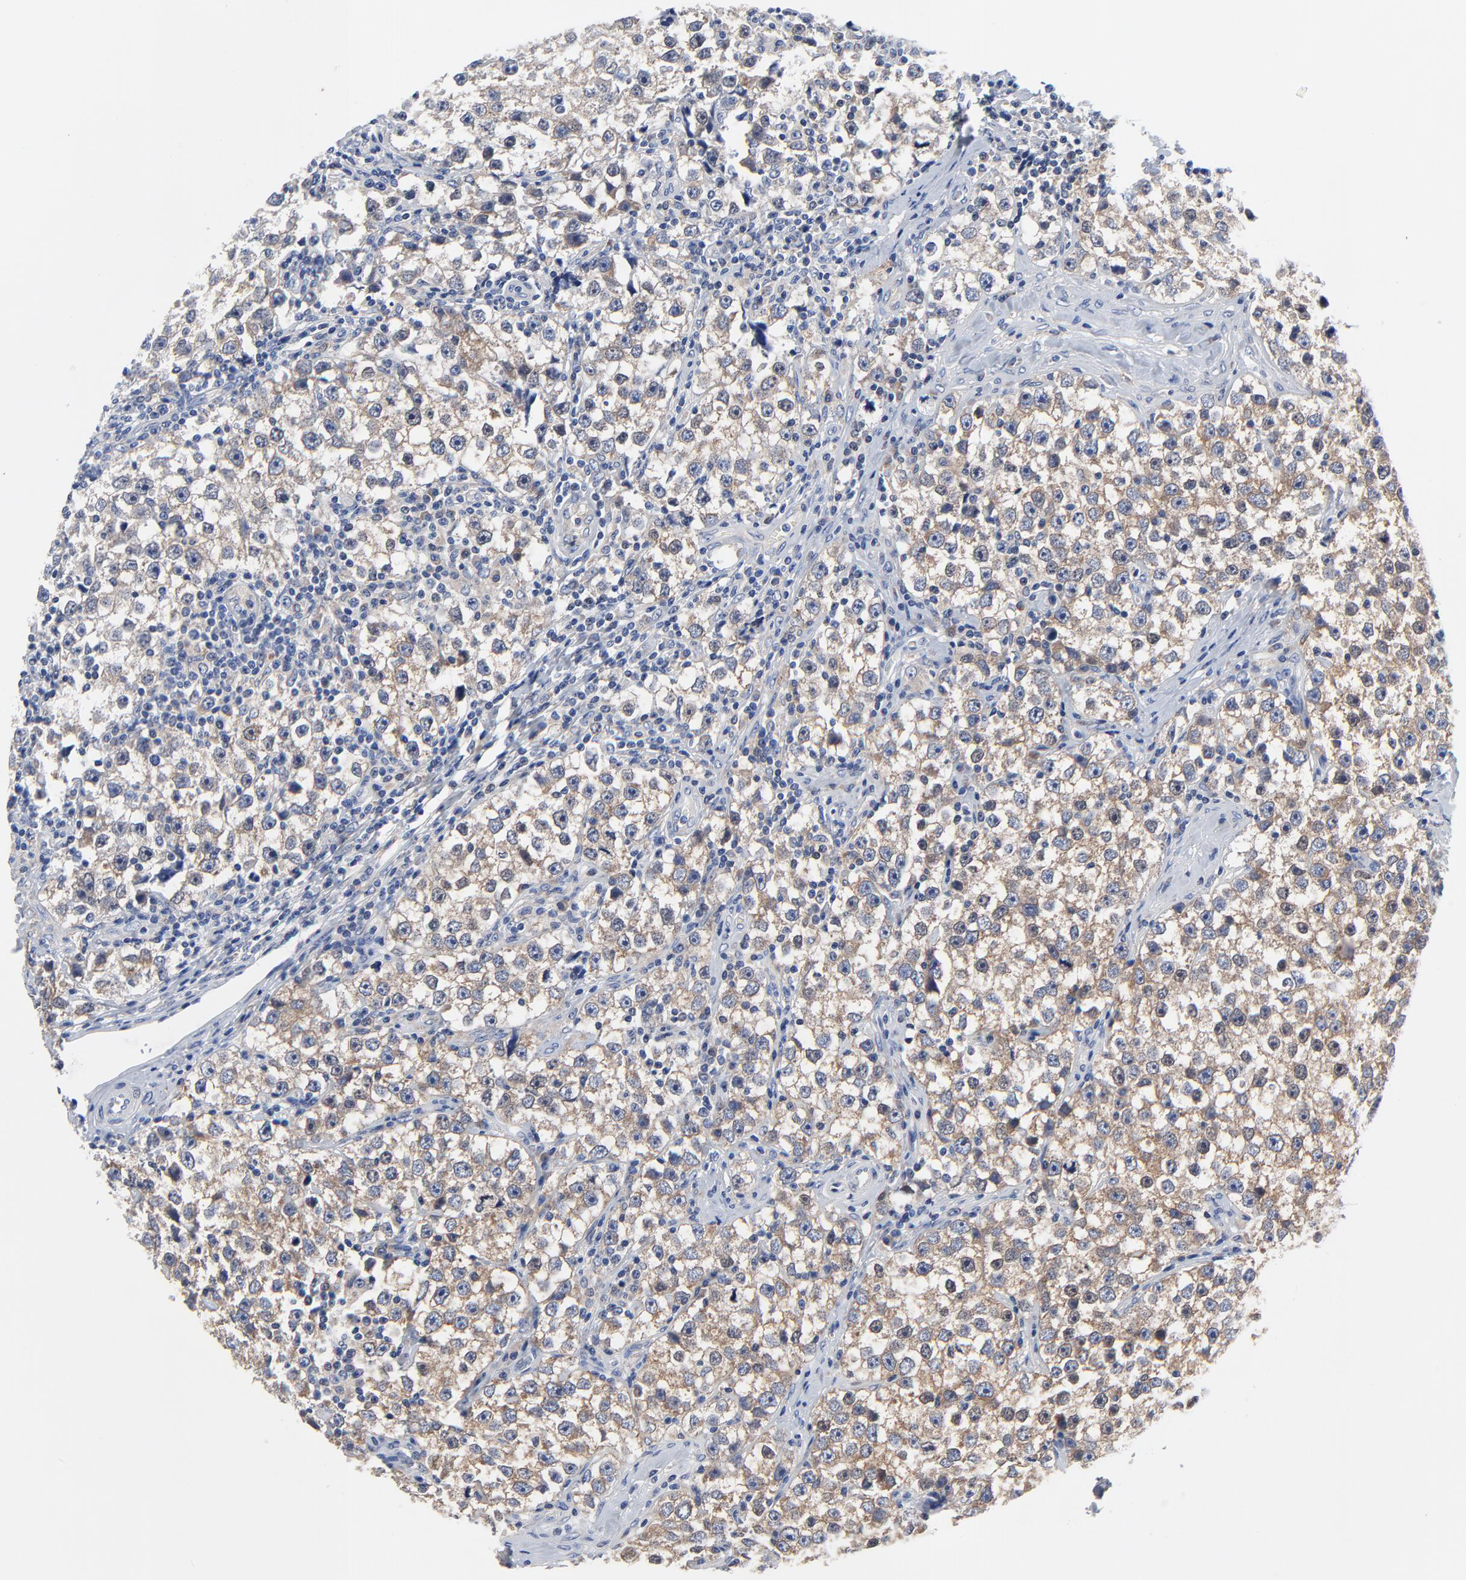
{"staining": {"intensity": "moderate", "quantity": ">75%", "location": "cytoplasmic/membranous"}, "tissue": "testis cancer", "cell_type": "Tumor cells", "image_type": "cancer", "snomed": [{"axis": "morphology", "description": "Seminoma, NOS"}, {"axis": "topography", "description": "Testis"}], "caption": "High-magnification brightfield microscopy of testis seminoma stained with DAB (brown) and counterstained with hematoxylin (blue). tumor cells exhibit moderate cytoplasmic/membranous staining is seen in approximately>75% of cells.", "gene": "VAV2", "patient": {"sex": "male", "age": 32}}